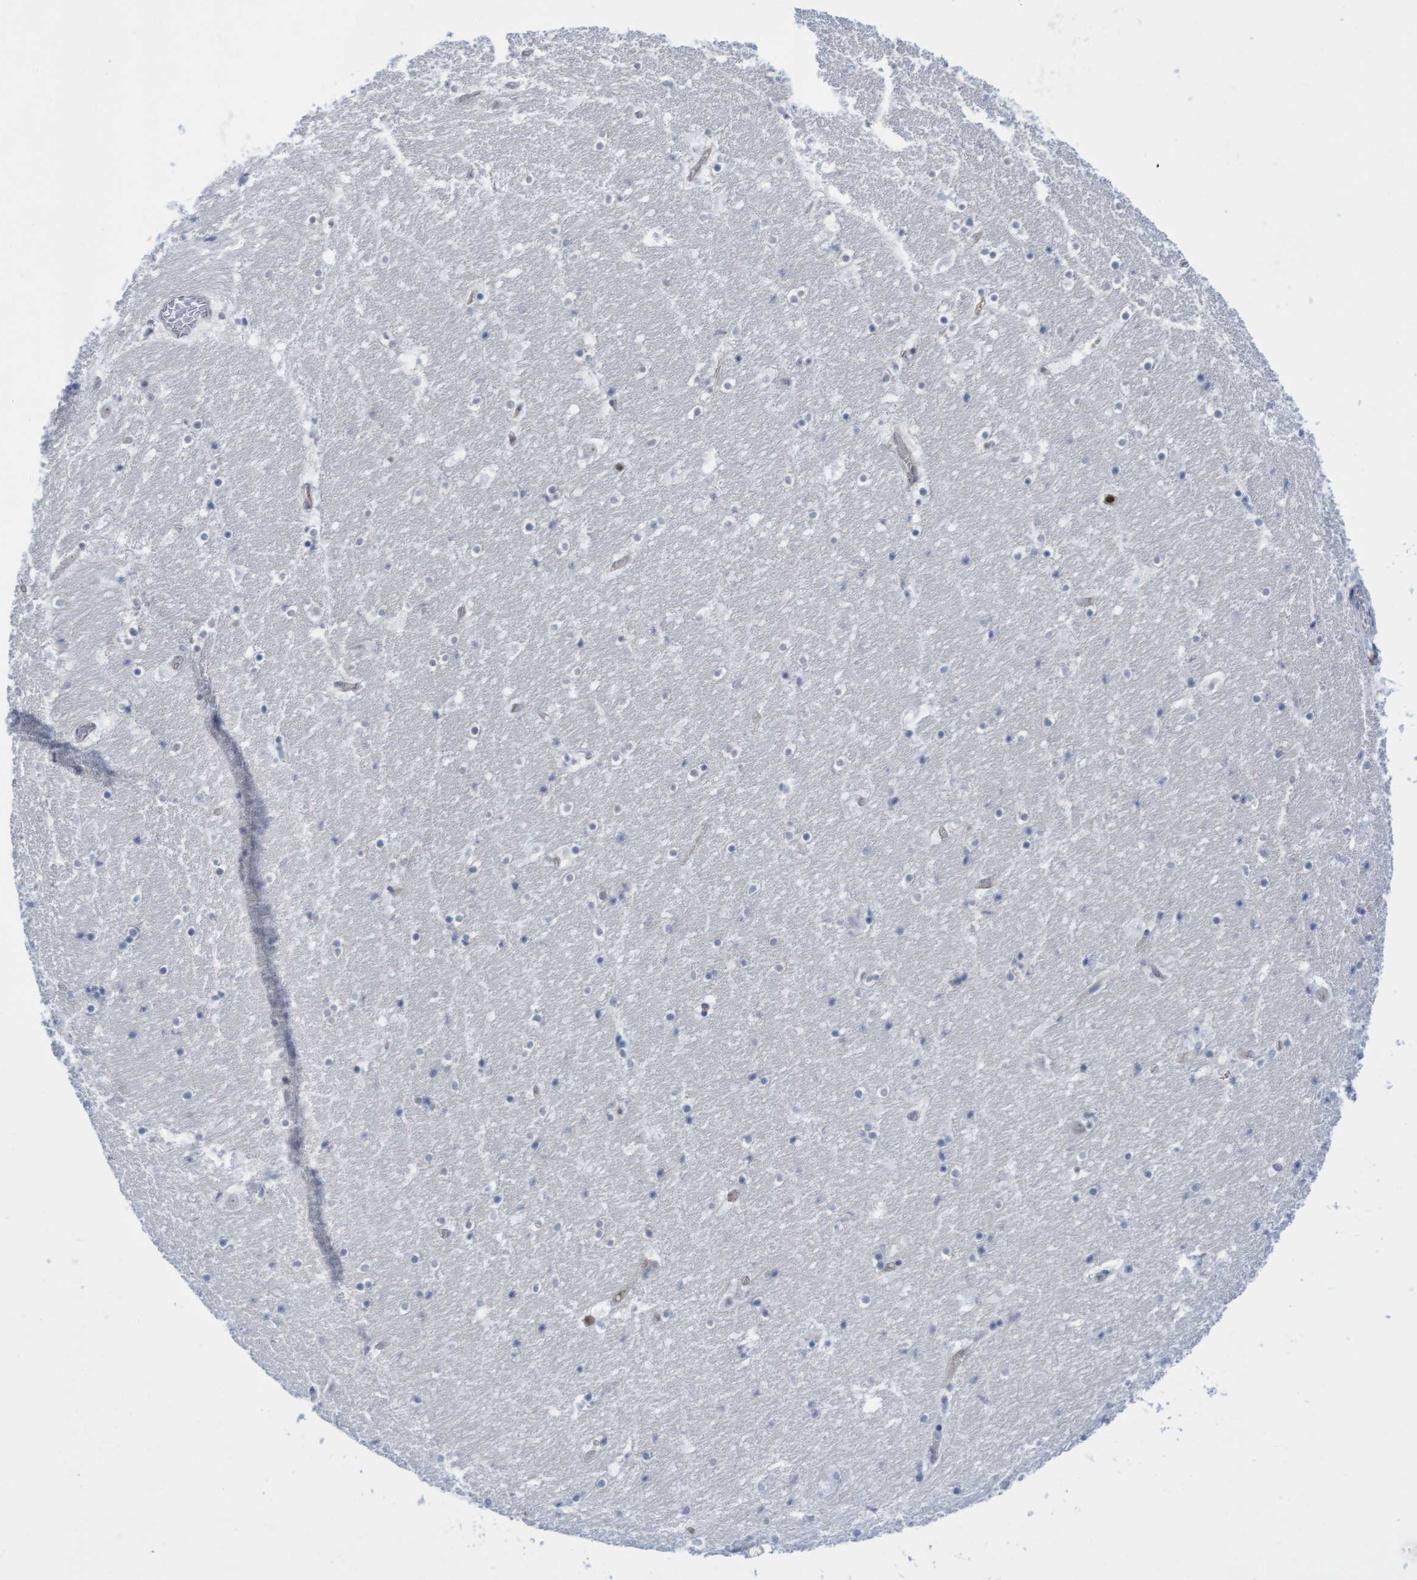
{"staining": {"intensity": "negative", "quantity": "none", "location": "none"}, "tissue": "hippocampus", "cell_type": "Glial cells", "image_type": "normal", "snomed": [{"axis": "morphology", "description": "Normal tissue, NOS"}, {"axis": "topography", "description": "Hippocampus"}], "caption": "Glial cells are negative for protein expression in unremarkable human hippocampus. Nuclei are stained in blue.", "gene": "FNBP1", "patient": {"sex": "male", "age": 45}}